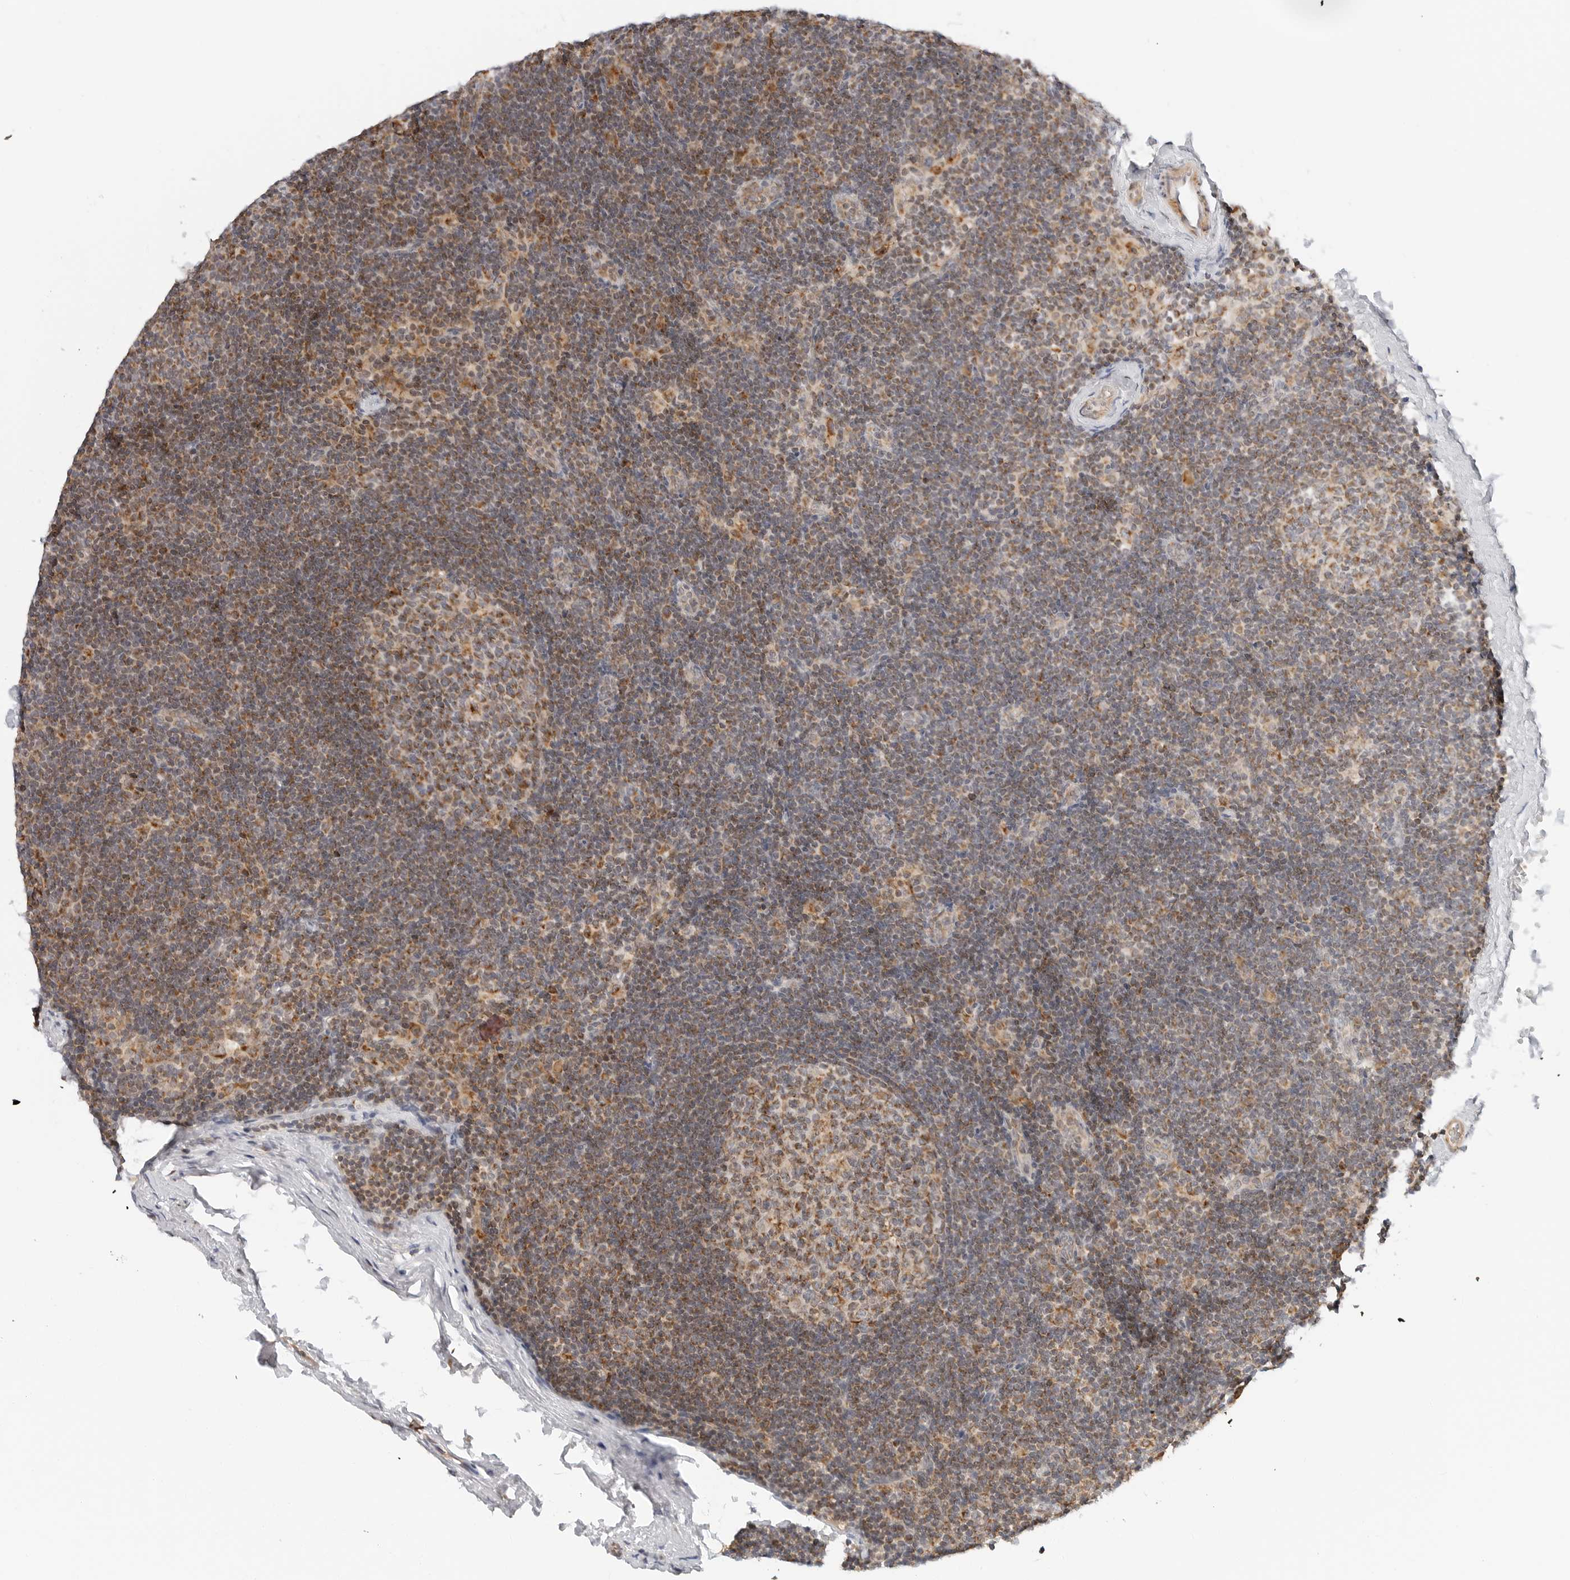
{"staining": {"intensity": "moderate", "quantity": ">75%", "location": "cytoplasmic/membranous"}, "tissue": "lymph node", "cell_type": "Germinal center cells", "image_type": "normal", "snomed": [{"axis": "morphology", "description": "Normal tissue, NOS"}, {"axis": "topography", "description": "Lymph node"}], "caption": "Germinal center cells demonstrate medium levels of moderate cytoplasmic/membranous positivity in about >75% of cells in benign human lymph node.", "gene": "DYRK4", "patient": {"sex": "female", "age": 22}}